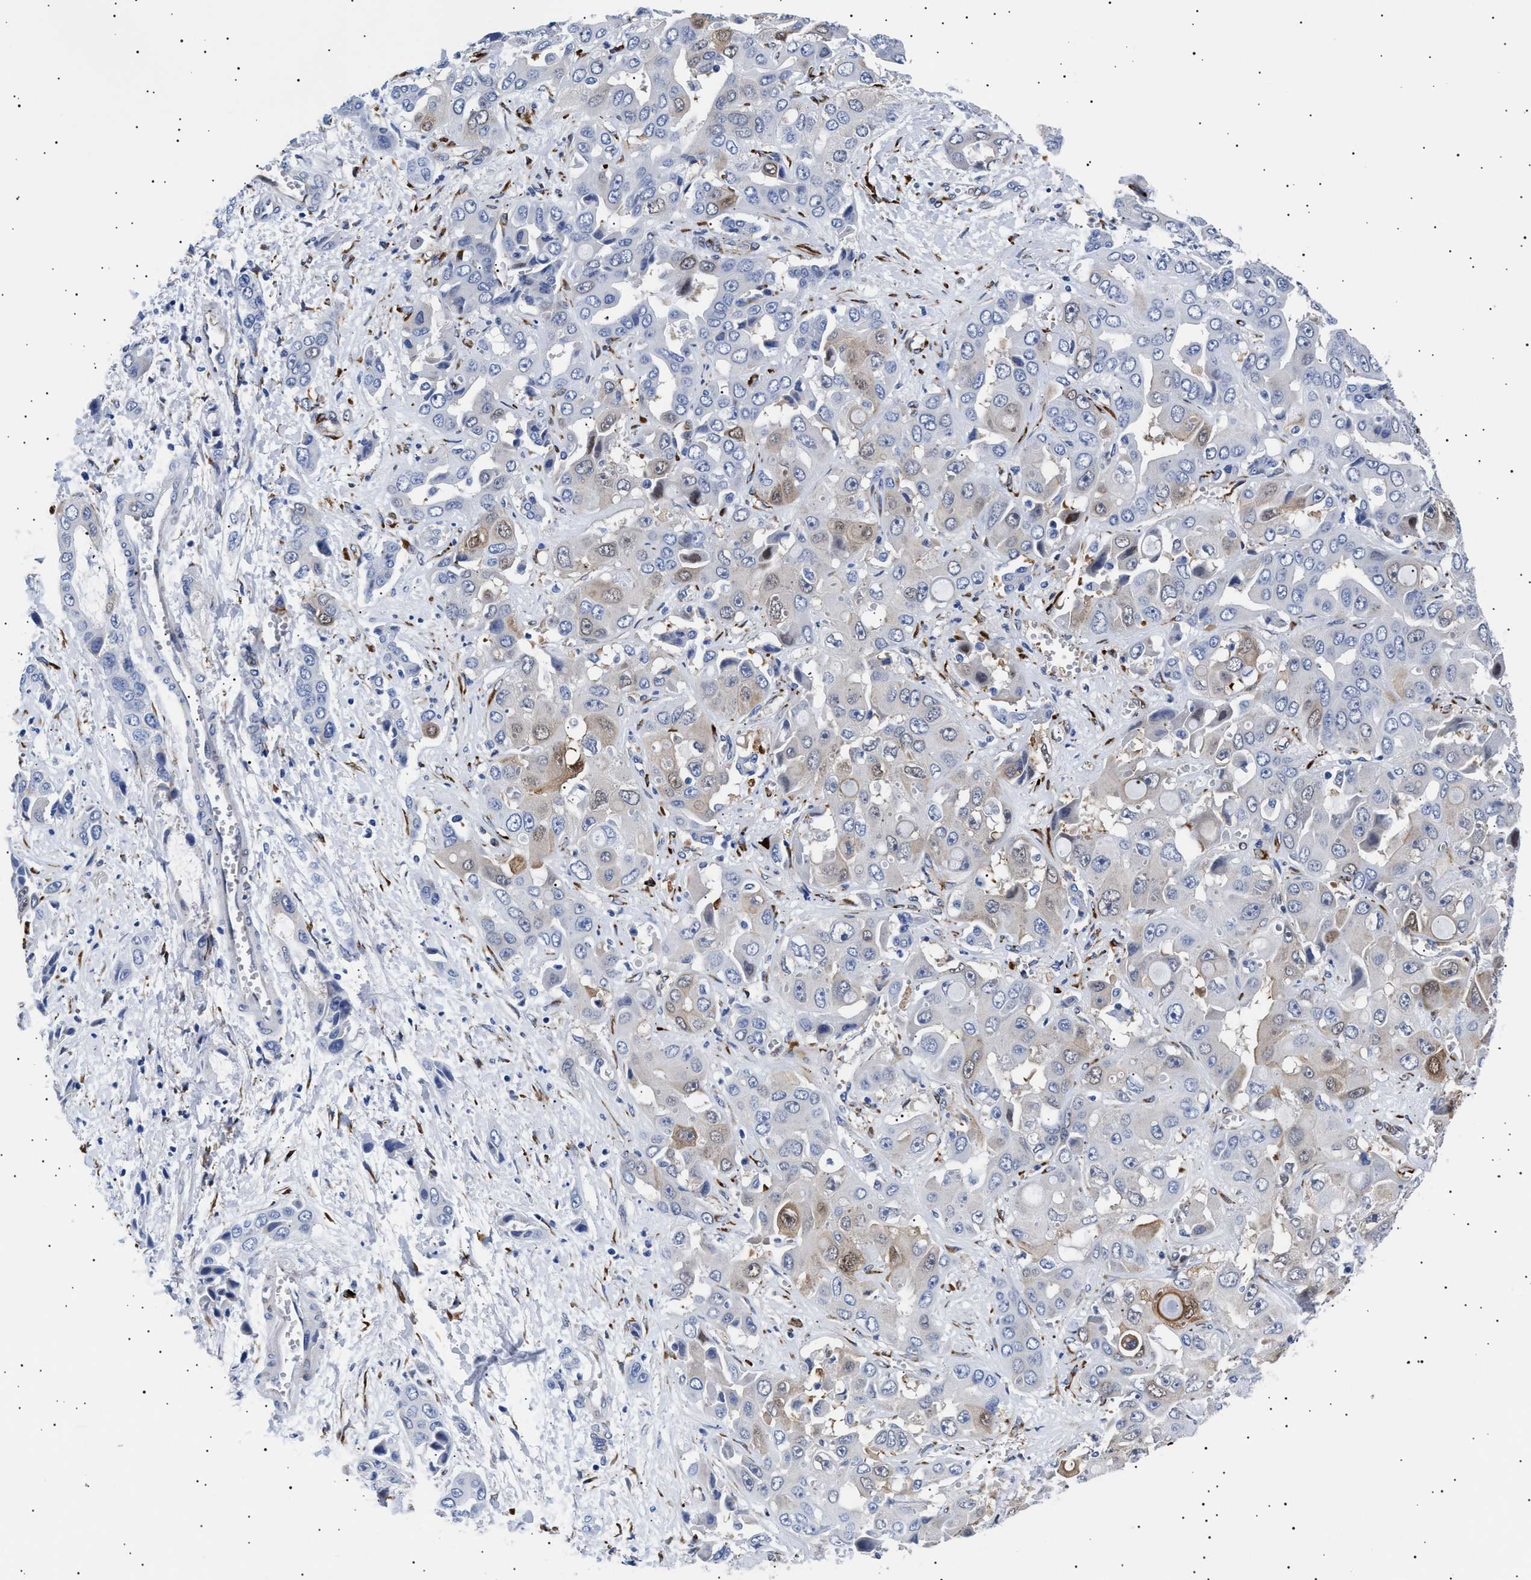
{"staining": {"intensity": "weak", "quantity": "<25%", "location": "cytoplasmic/membranous,nuclear"}, "tissue": "liver cancer", "cell_type": "Tumor cells", "image_type": "cancer", "snomed": [{"axis": "morphology", "description": "Cholangiocarcinoma"}, {"axis": "topography", "description": "Liver"}], "caption": "Tumor cells show no significant protein expression in liver cancer (cholangiocarcinoma).", "gene": "HEMGN", "patient": {"sex": "female", "age": 52}}